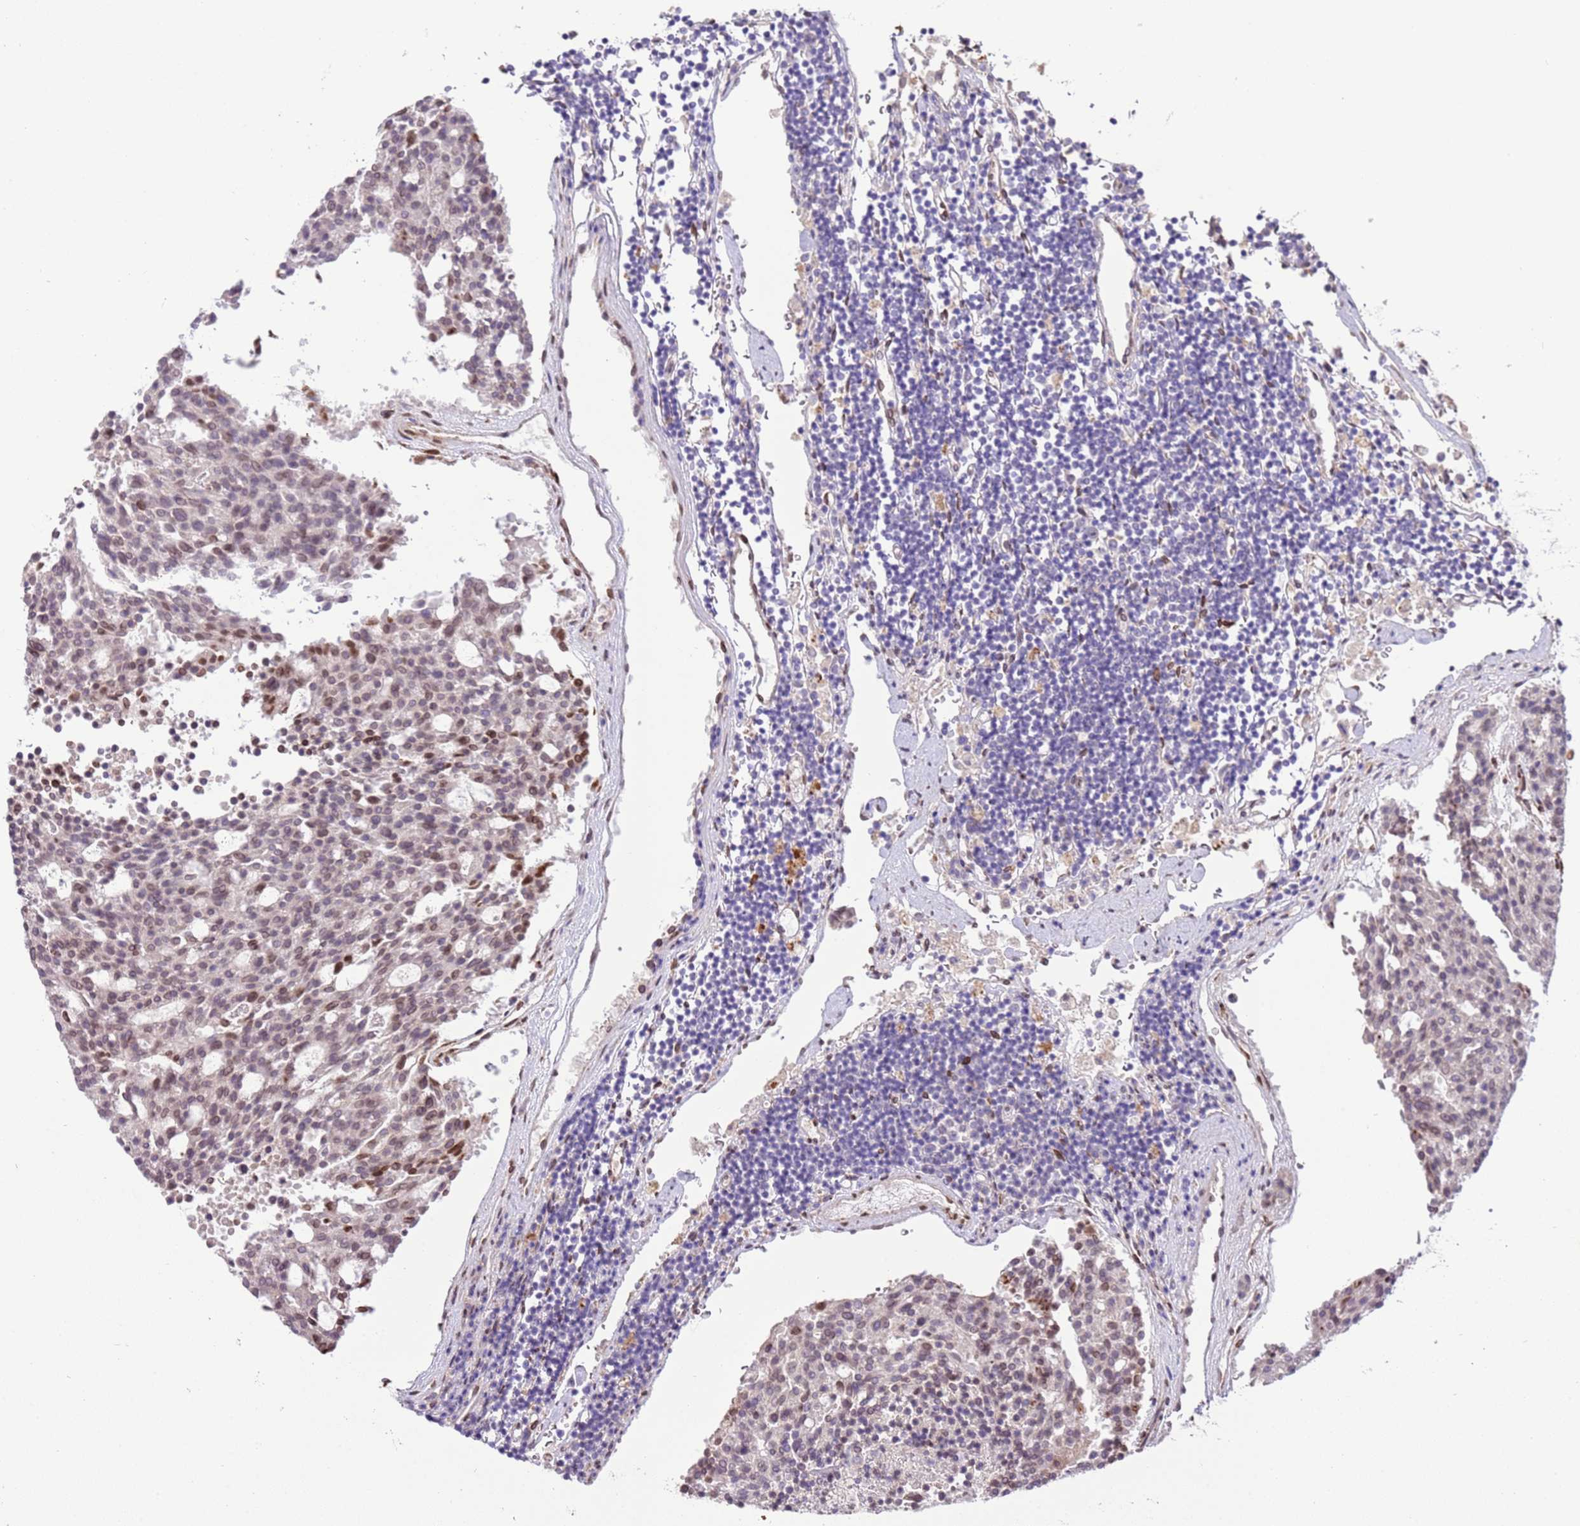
{"staining": {"intensity": "moderate", "quantity": "25%-75%", "location": "cytoplasmic/membranous,nuclear"}, "tissue": "carcinoid", "cell_type": "Tumor cells", "image_type": "cancer", "snomed": [{"axis": "morphology", "description": "Carcinoid, malignant, NOS"}, {"axis": "topography", "description": "Pancreas"}], "caption": "Immunohistochemistry (IHC) (DAB) staining of human carcinoid (malignant) exhibits moderate cytoplasmic/membranous and nuclear protein positivity in approximately 25%-75% of tumor cells. The protein of interest is stained brown, and the nuclei are stained in blue (DAB IHC with brightfield microscopy, high magnification).", "gene": "TMEM47", "patient": {"sex": "female", "age": 54}}